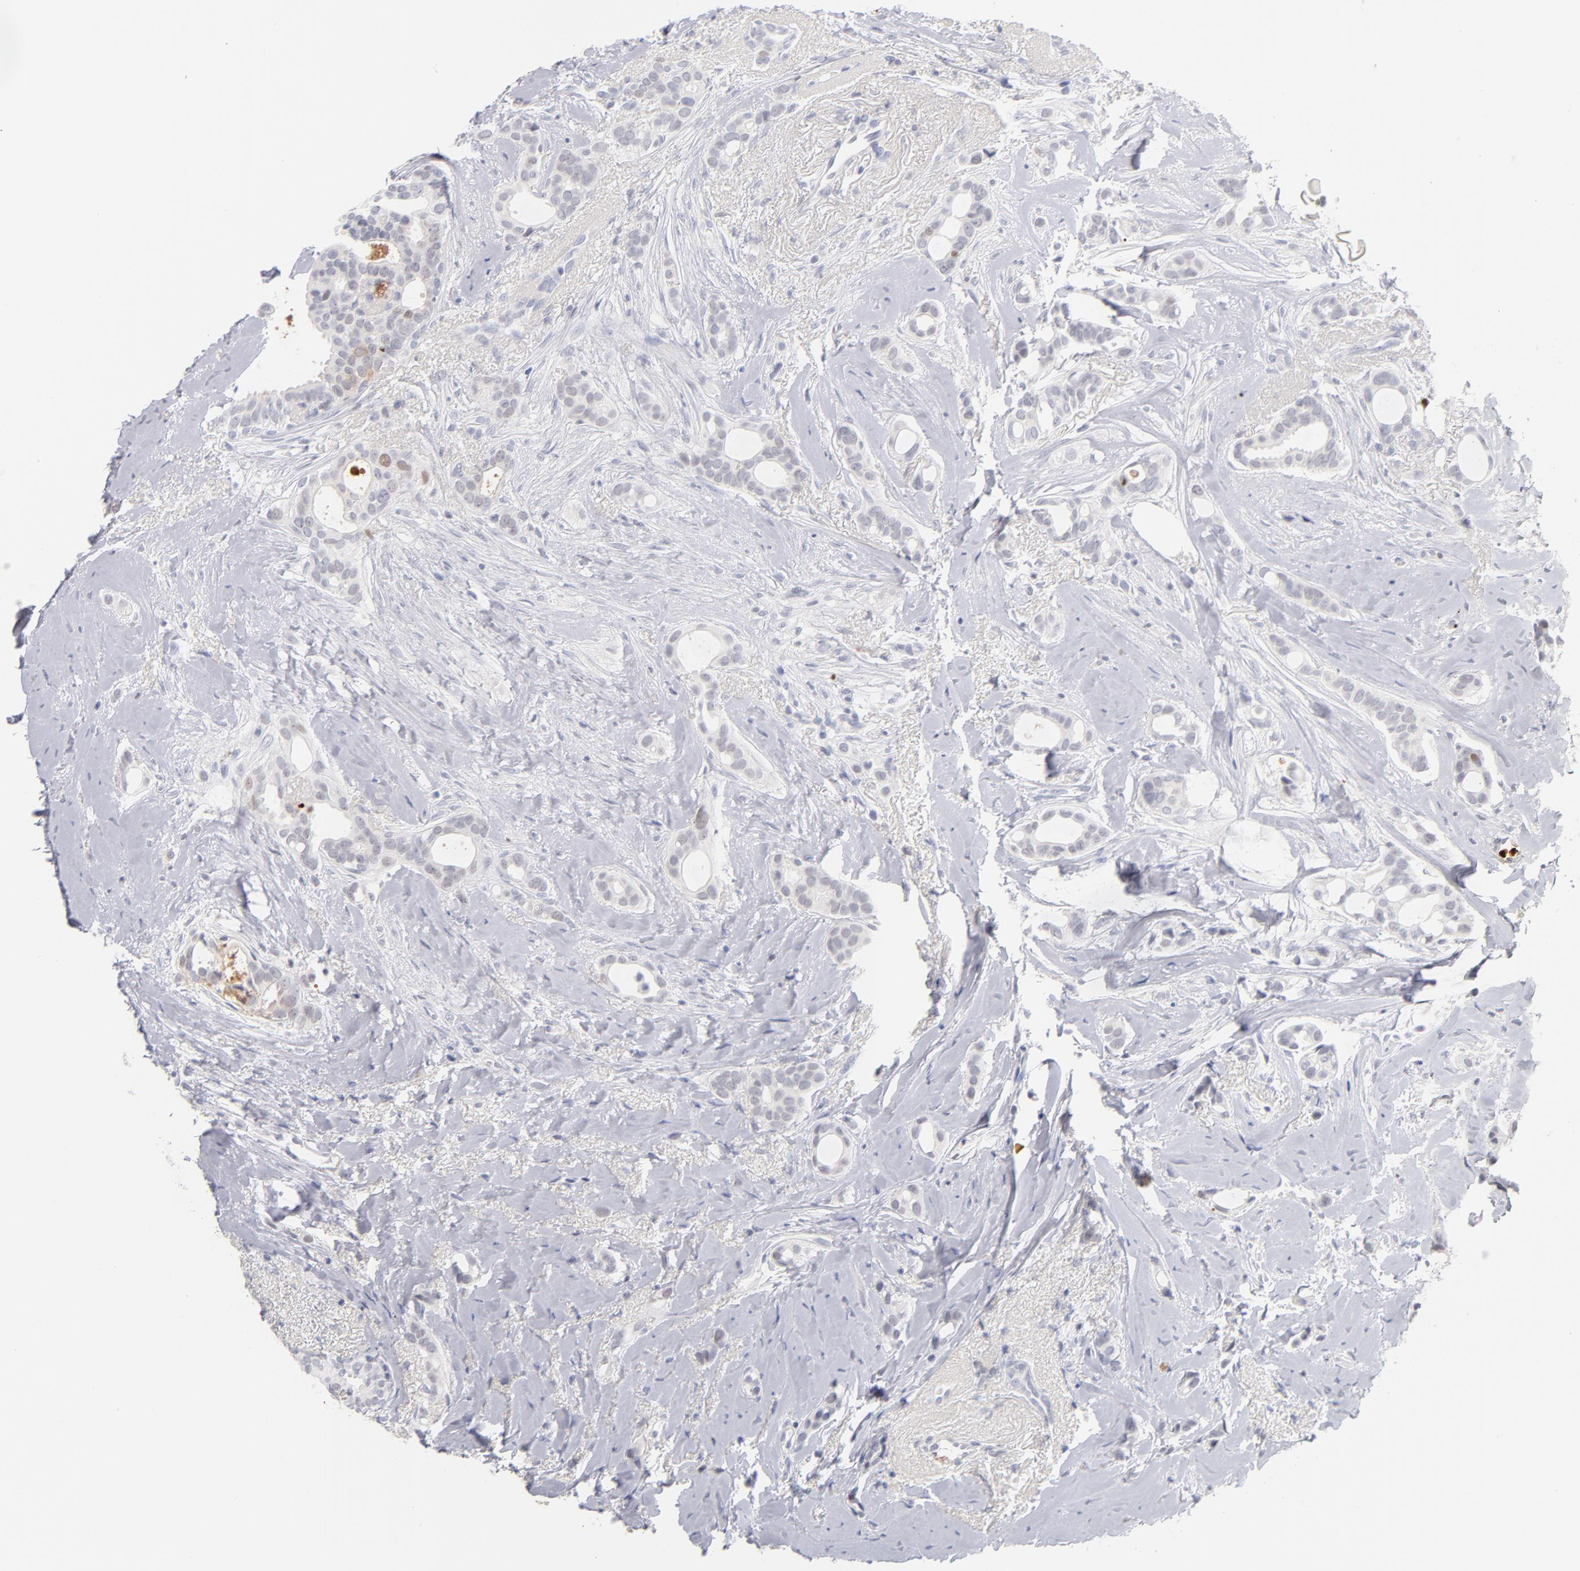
{"staining": {"intensity": "negative", "quantity": "none", "location": "none"}, "tissue": "breast cancer", "cell_type": "Tumor cells", "image_type": "cancer", "snomed": [{"axis": "morphology", "description": "Duct carcinoma"}, {"axis": "topography", "description": "Breast"}], "caption": "An immunohistochemistry (IHC) photomicrograph of invasive ductal carcinoma (breast) is shown. There is no staining in tumor cells of invasive ductal carcinoma (breast).", "gene": "PARP1", "patient": {"sex": "female", "age": 54}}